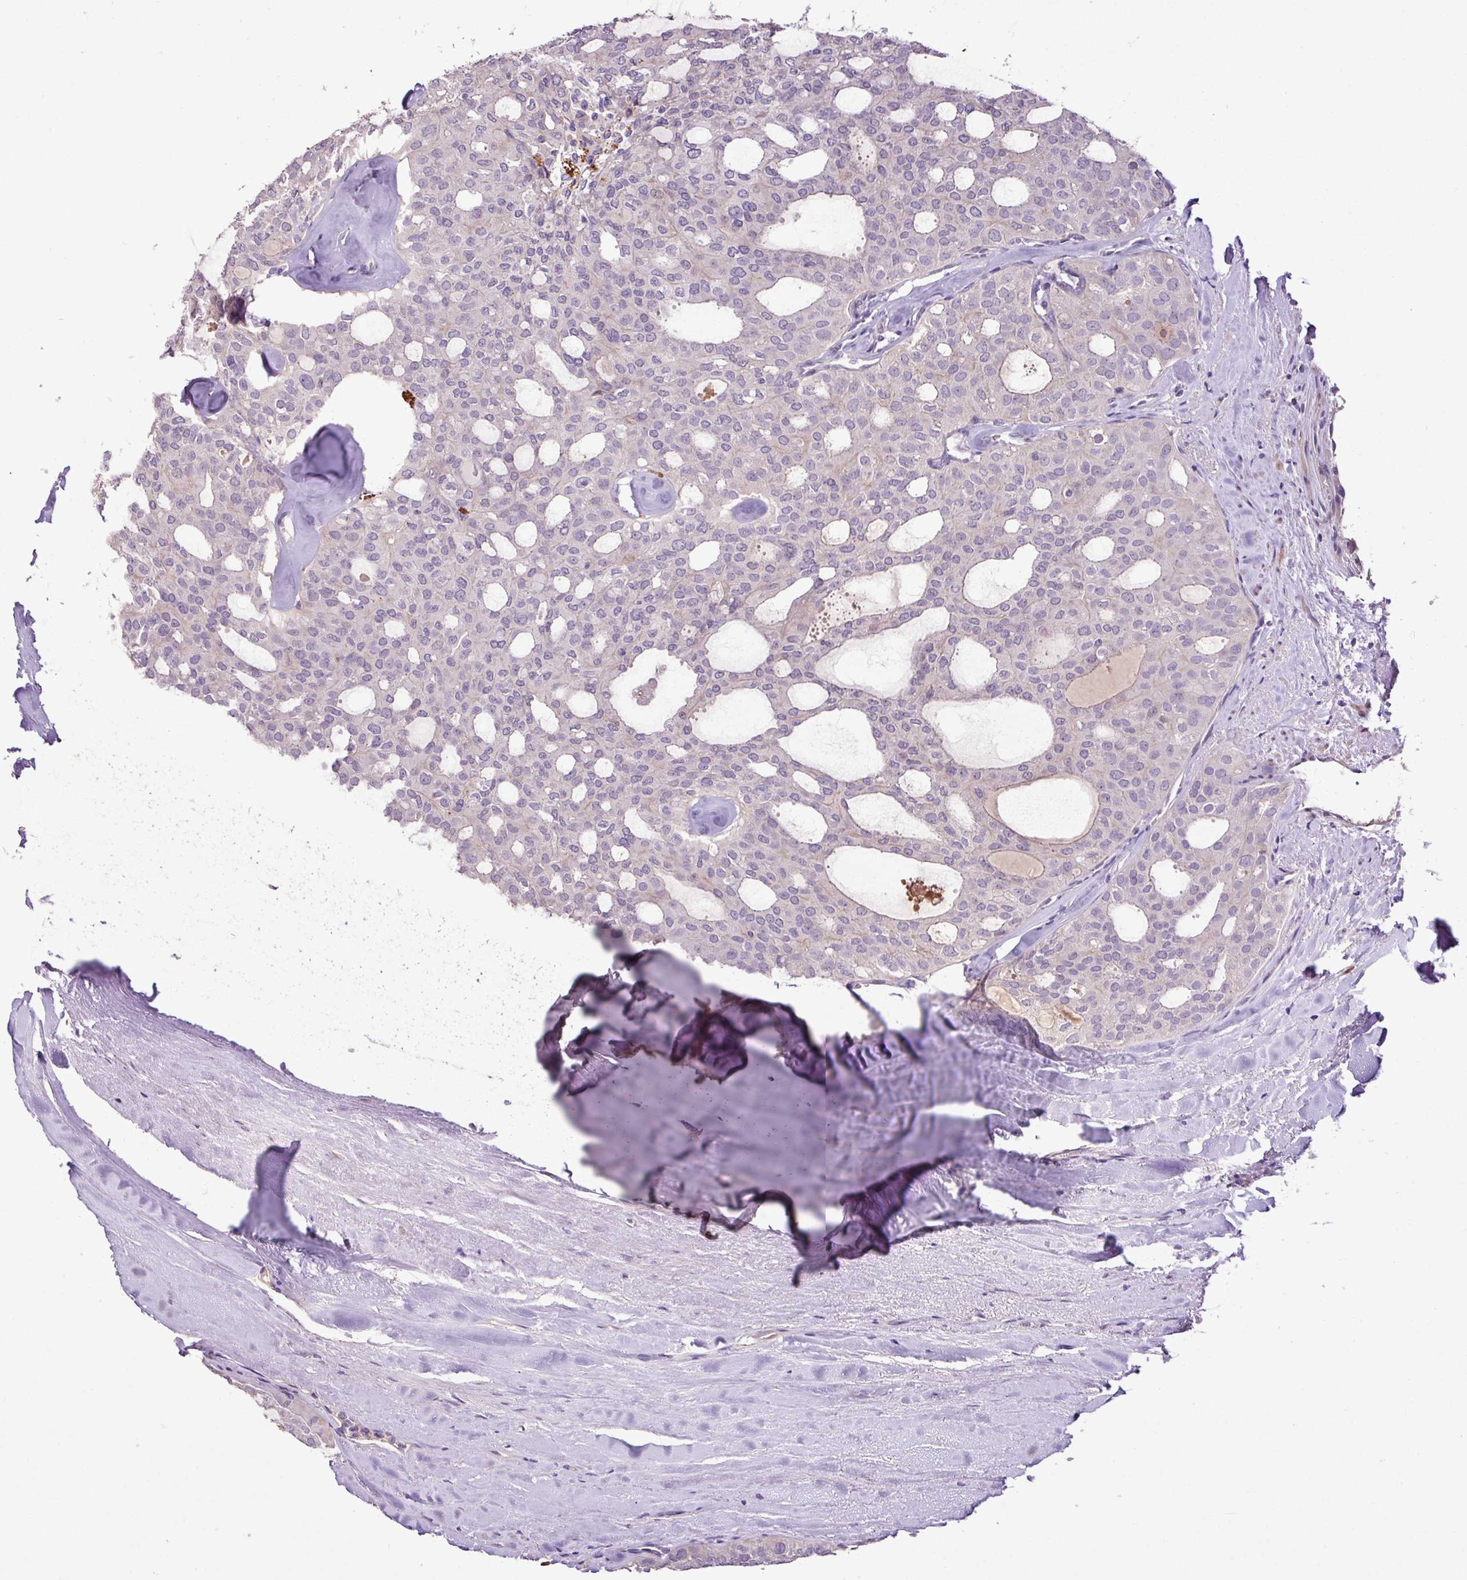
{"staining": {"intensity": "negative", "quantity": "none", "location": "none"}, "tissue": "thyroid cancer", "cell_type": "Tumor cells", "image_type": "cancer", "snomed": [{"axis": "morphology", "description": "Follicular adenoma carcinoma, NOS"}, {"axis": "topography", "description": "Thyroid gland"}], "caption": "A high-resolution histopathology image shows immunohistochemistry staining of thyroid cancer, which reveals no significant staining in tumor cells.", "gene": "ZNF266", "patient": {"sex": "male", "age": 75}}